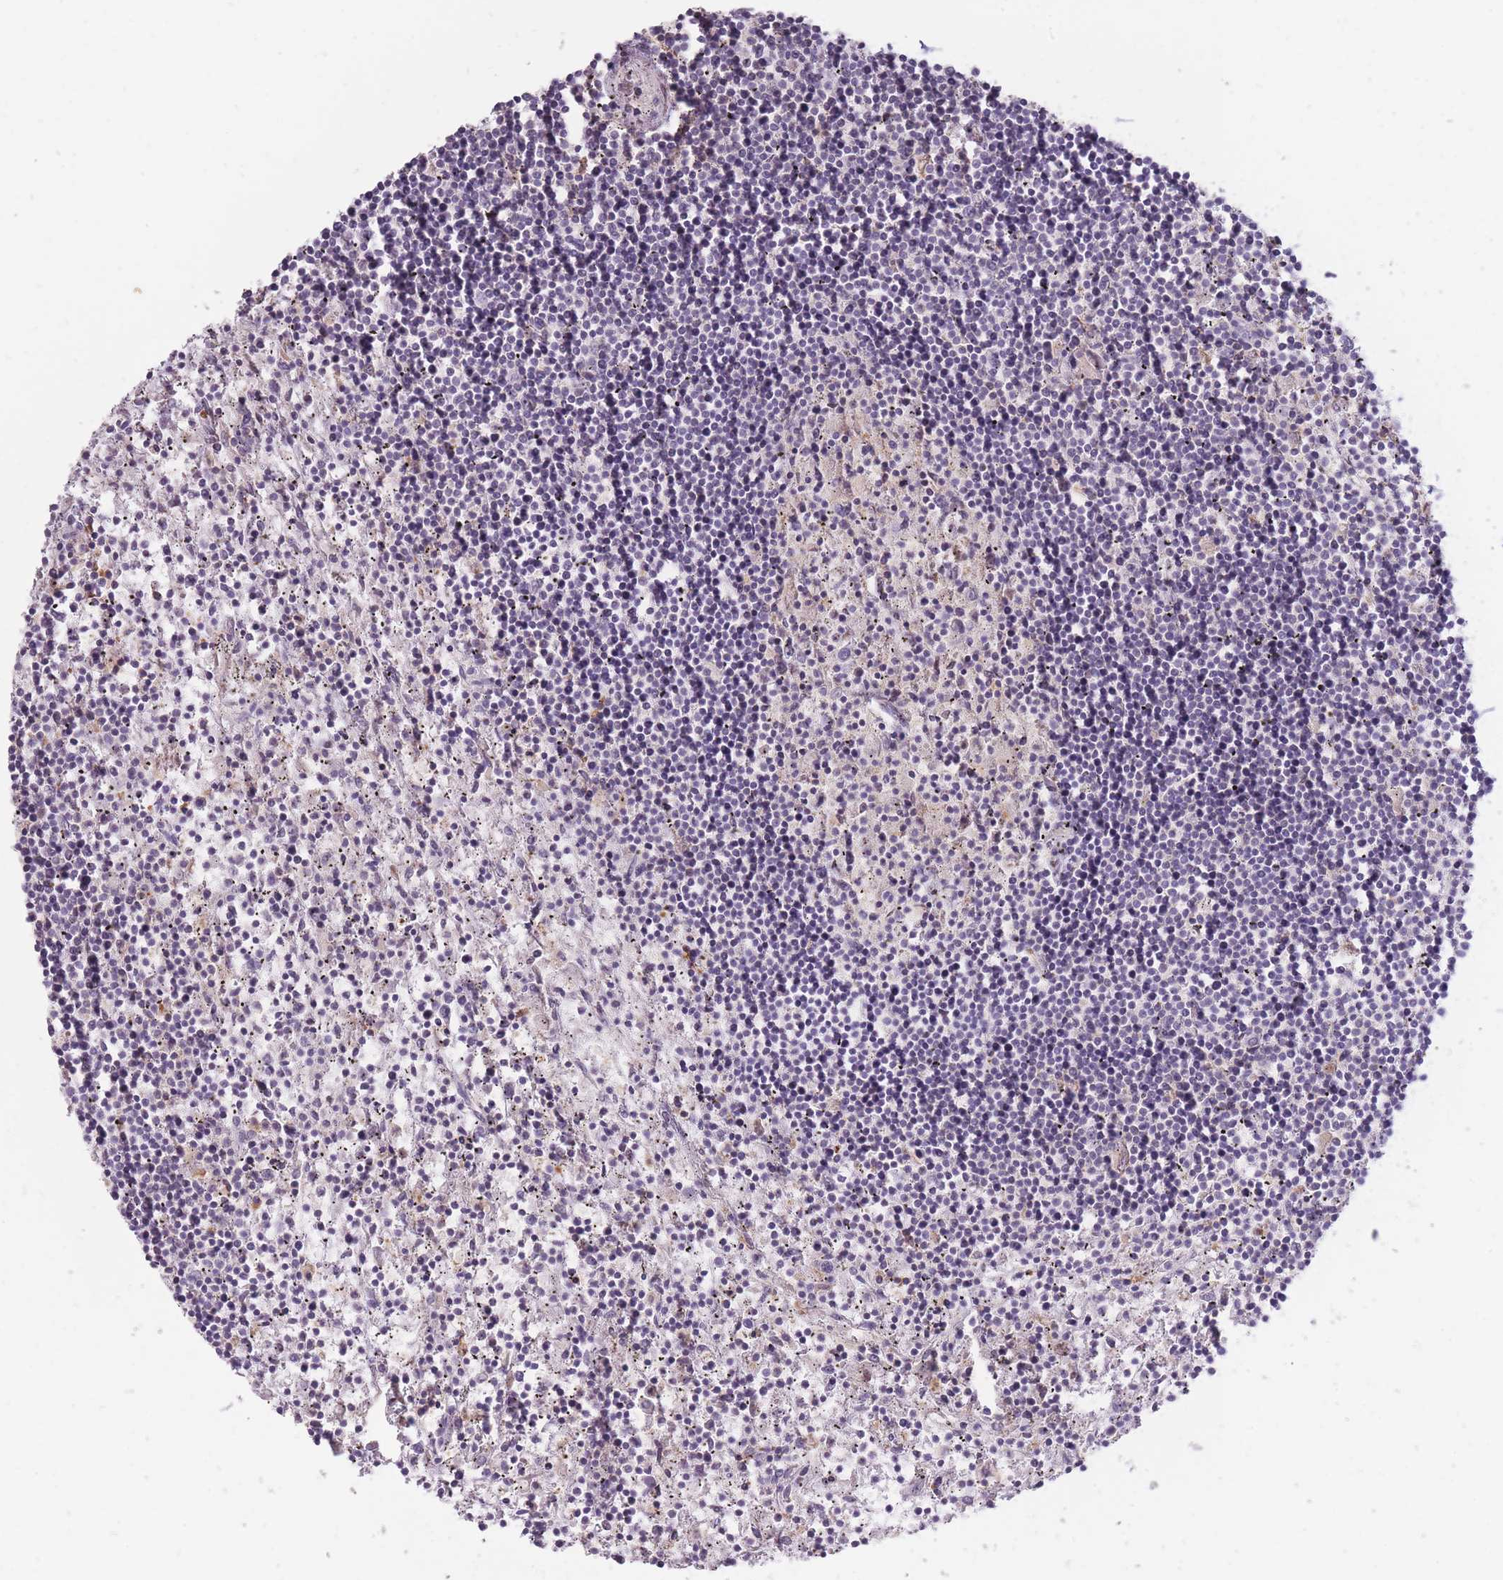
{"staining": {"intensity": "negative", "quantity": "none", "location": "none"}, "tissue": "lymphoma", "cell_type": "Tumor cells", "image_type": "cancer", "snomed": [{"axis": "morphology", "description": "Malignant lymphoma, non-Hodgkin's type, Low grade"}, {"axis": "topography", "description": "Spleen"}], "caption": "DAB (3,3'-diaminobenzidine) immunohistochemical staining of lymphoma demonstrates no significant positivity in tumor cells. The staining is performed using DAB brown chromogen with nuclei counter-stained in using hematoxylin.", "gene": "TET3", "patient": {"sex": "male", "age": 76}}